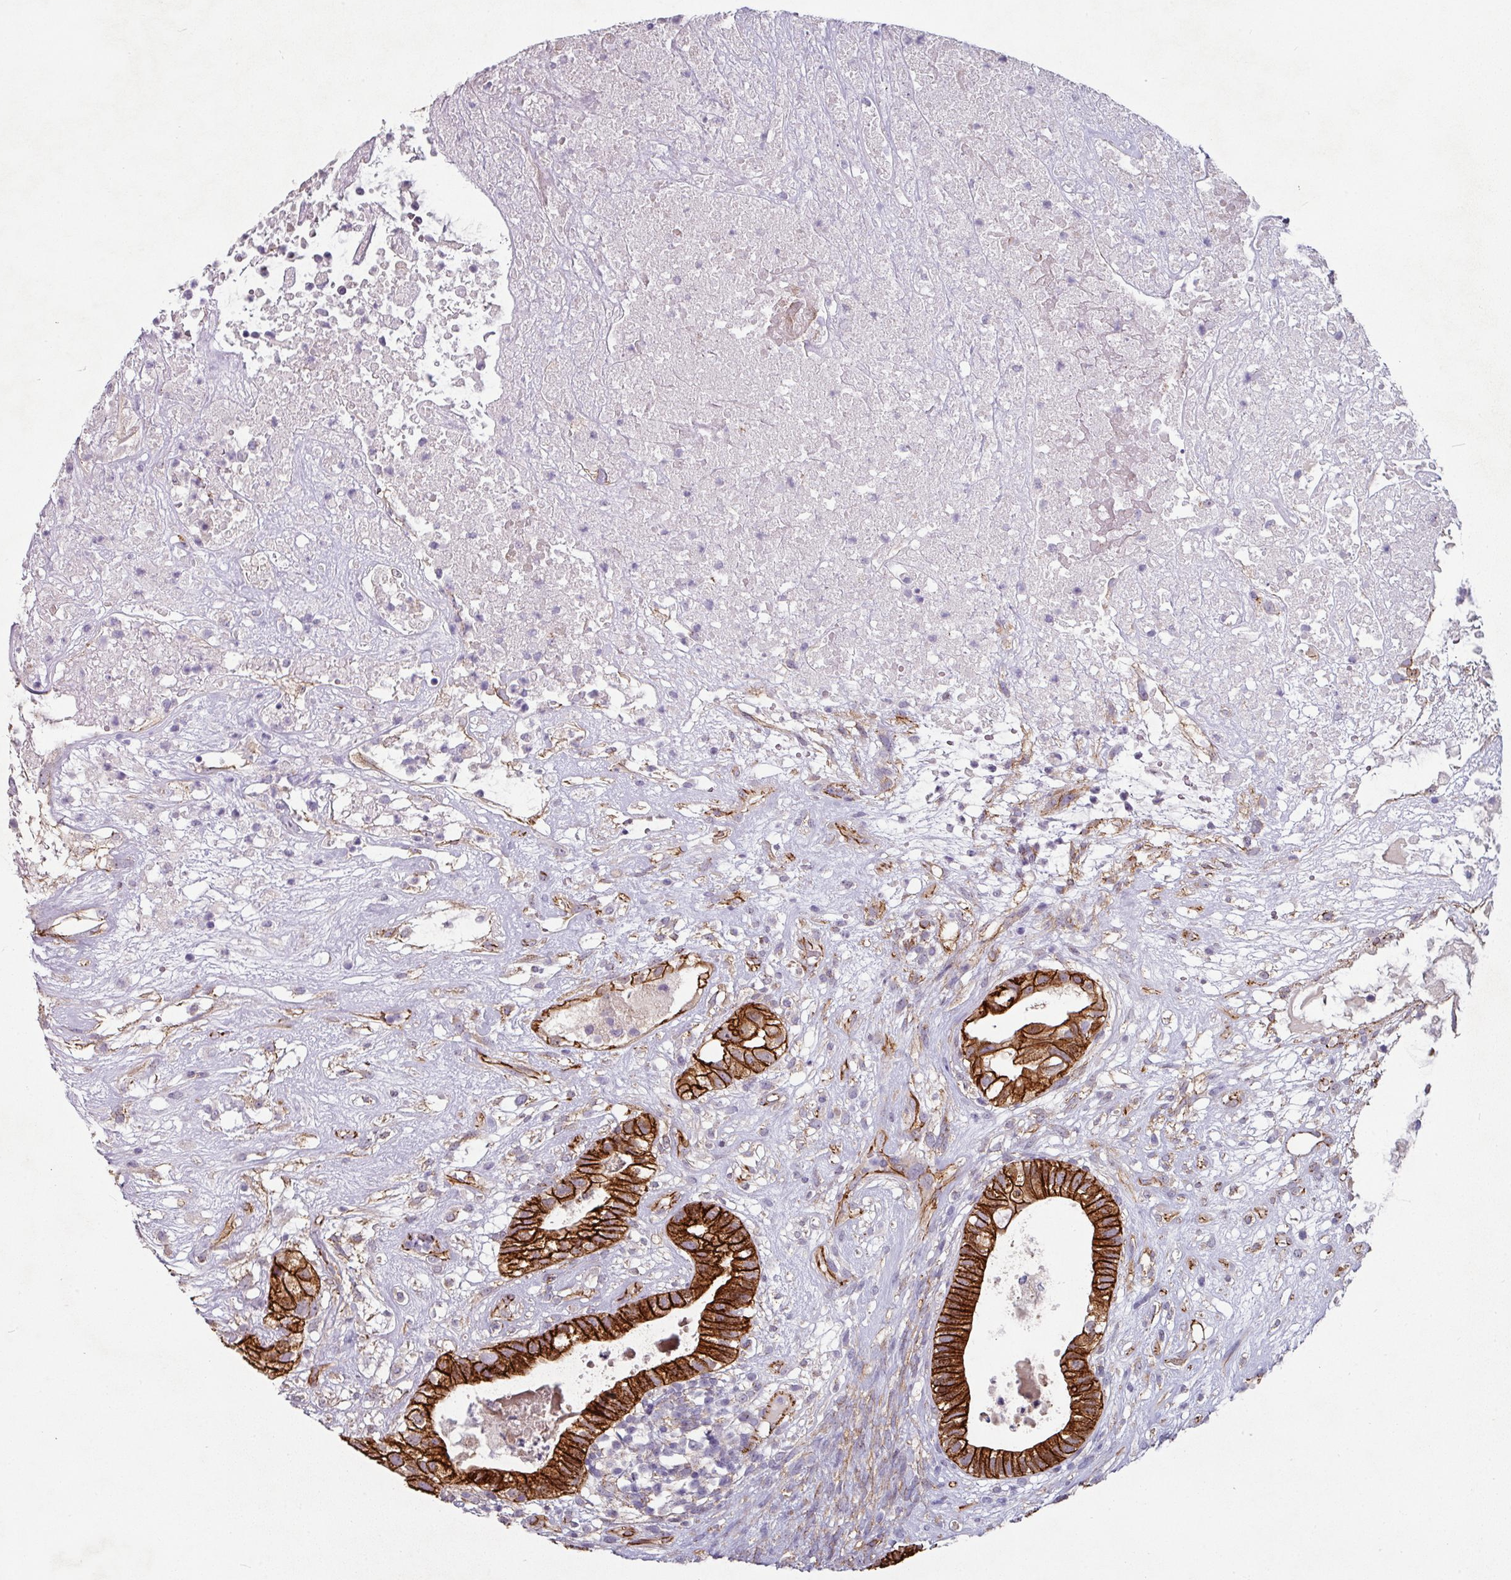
{"staining": {"intensity": "strong", "quantity": ">75%", "location": "cytoplasmic/membranous"}, "tissue": "testis cancer", "cell_type": "Tumor cells", "image_type": "cancer", "snomed": [{"axis": "morphology", "description": "Seminoma, NOS"}, {"axis": "morphology", "description": "Carcinoma, Embryonal, NOS"}, {"axis": "topography", "description": "Testis"}], "caption": "High-magnification brightfield microscopy of testis seminoma stained with DAB (3,3'-diaminobenzidine) (brown) and counterstained with hematoxylin (blue). tumor cells exhibit strong cytoplasmic/membranous expression is identified in approximately>75% of cells.", "gene": "JUP", "patient": {"sex": "male", "age": 41}}